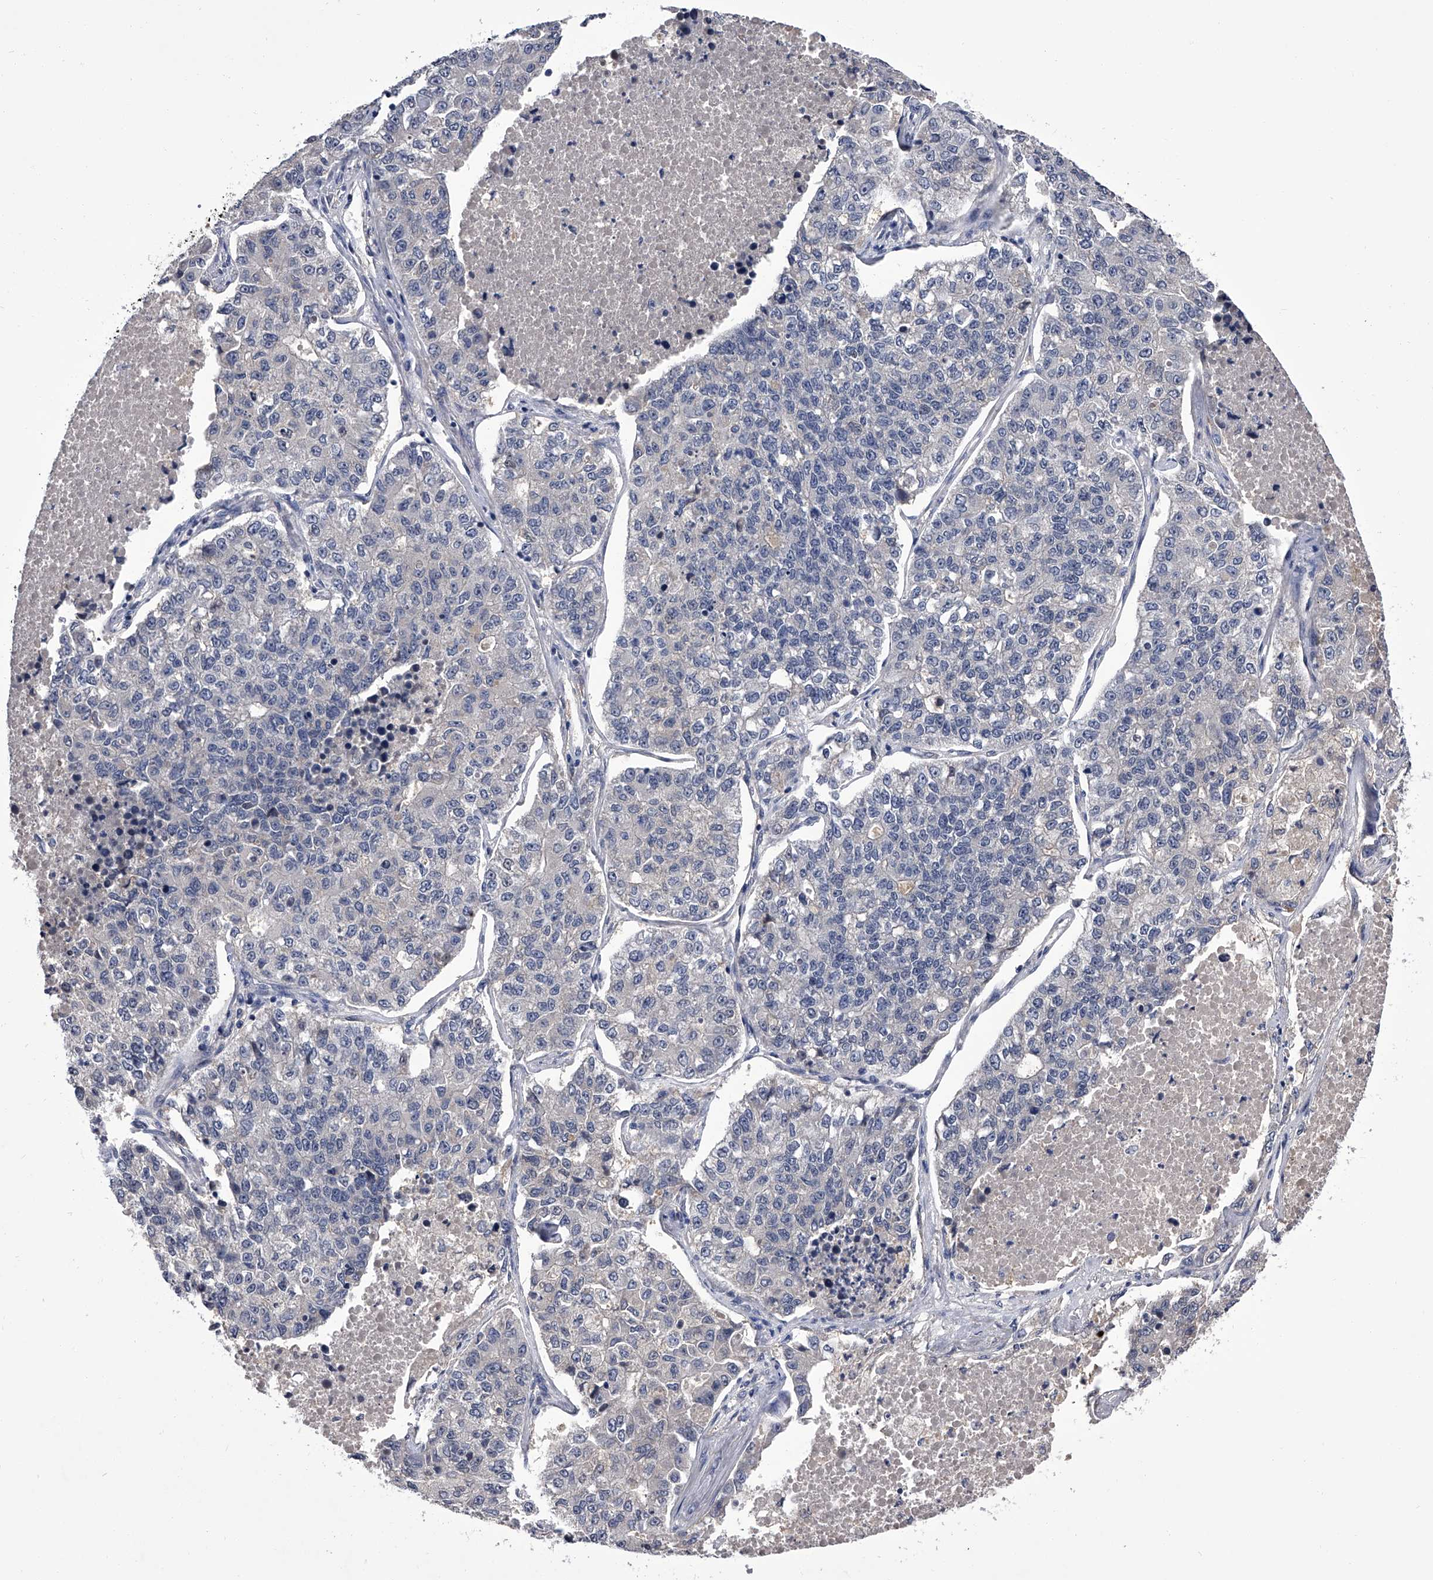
{"staining": {"intensity": "negative", "quantity": "none", "location": "none"}, "tissue": "lung cancer", "cell_type": "Tumor cells", "image_type": "cancer", "snomed": [{"axis": "morphology", "description": "Adenocarcinoma, NOS"}, {"axis": "topography", "description": "Lung"}], "caption": "Tumor cells show no significant staining in lung adenocarcinoma. The staining is performed using DAB brown chromogen with nuclei counter-stained in using hematoxylin.", "gene": "SLC18B1", "patient": {"sex": "male", "age": 49}}